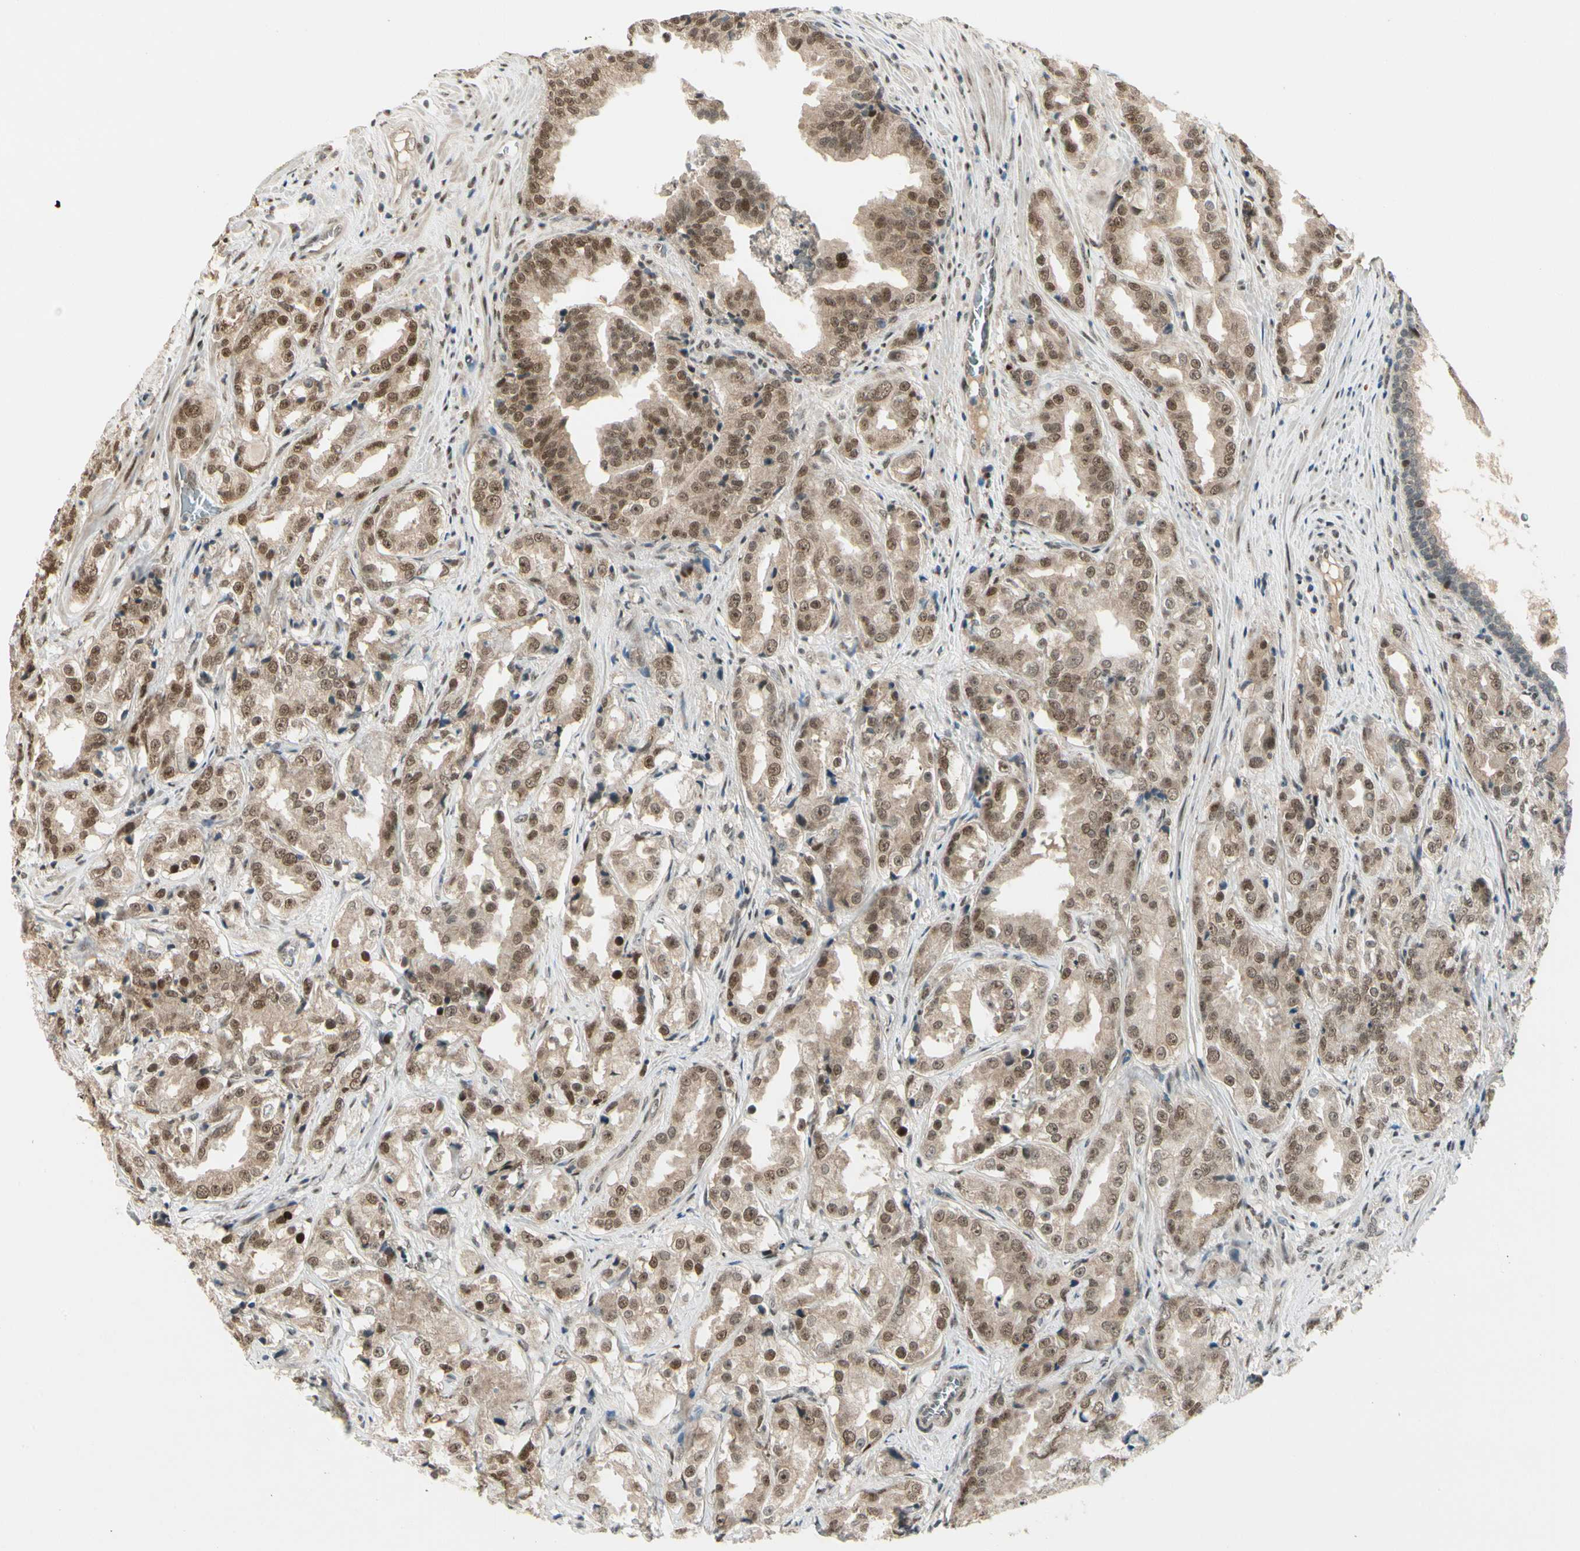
{"staining": {"intensity": "moderate", "quantity": ">75%", "location": "cytoplasmic/membranous,nuclear"}, "tissue": "prostate cancer", "cell_type": "Tumor cells", "image_type": "cancer", "snomed": [{"axis": "morphology", "description": "Adenocarcinoma, High grade"}, {"axis": "topography", "description": "Prostate"}], "caption": "Moderate cytoplasmic/membranous and nuclear expression for a protein is appreciated in about >75% of tumor cells of high-grade adenocarcinoma (prostate) using immunohistochemistry.", "gene": "GTF3A", "patient": {"sex": "male", "age": 73}}